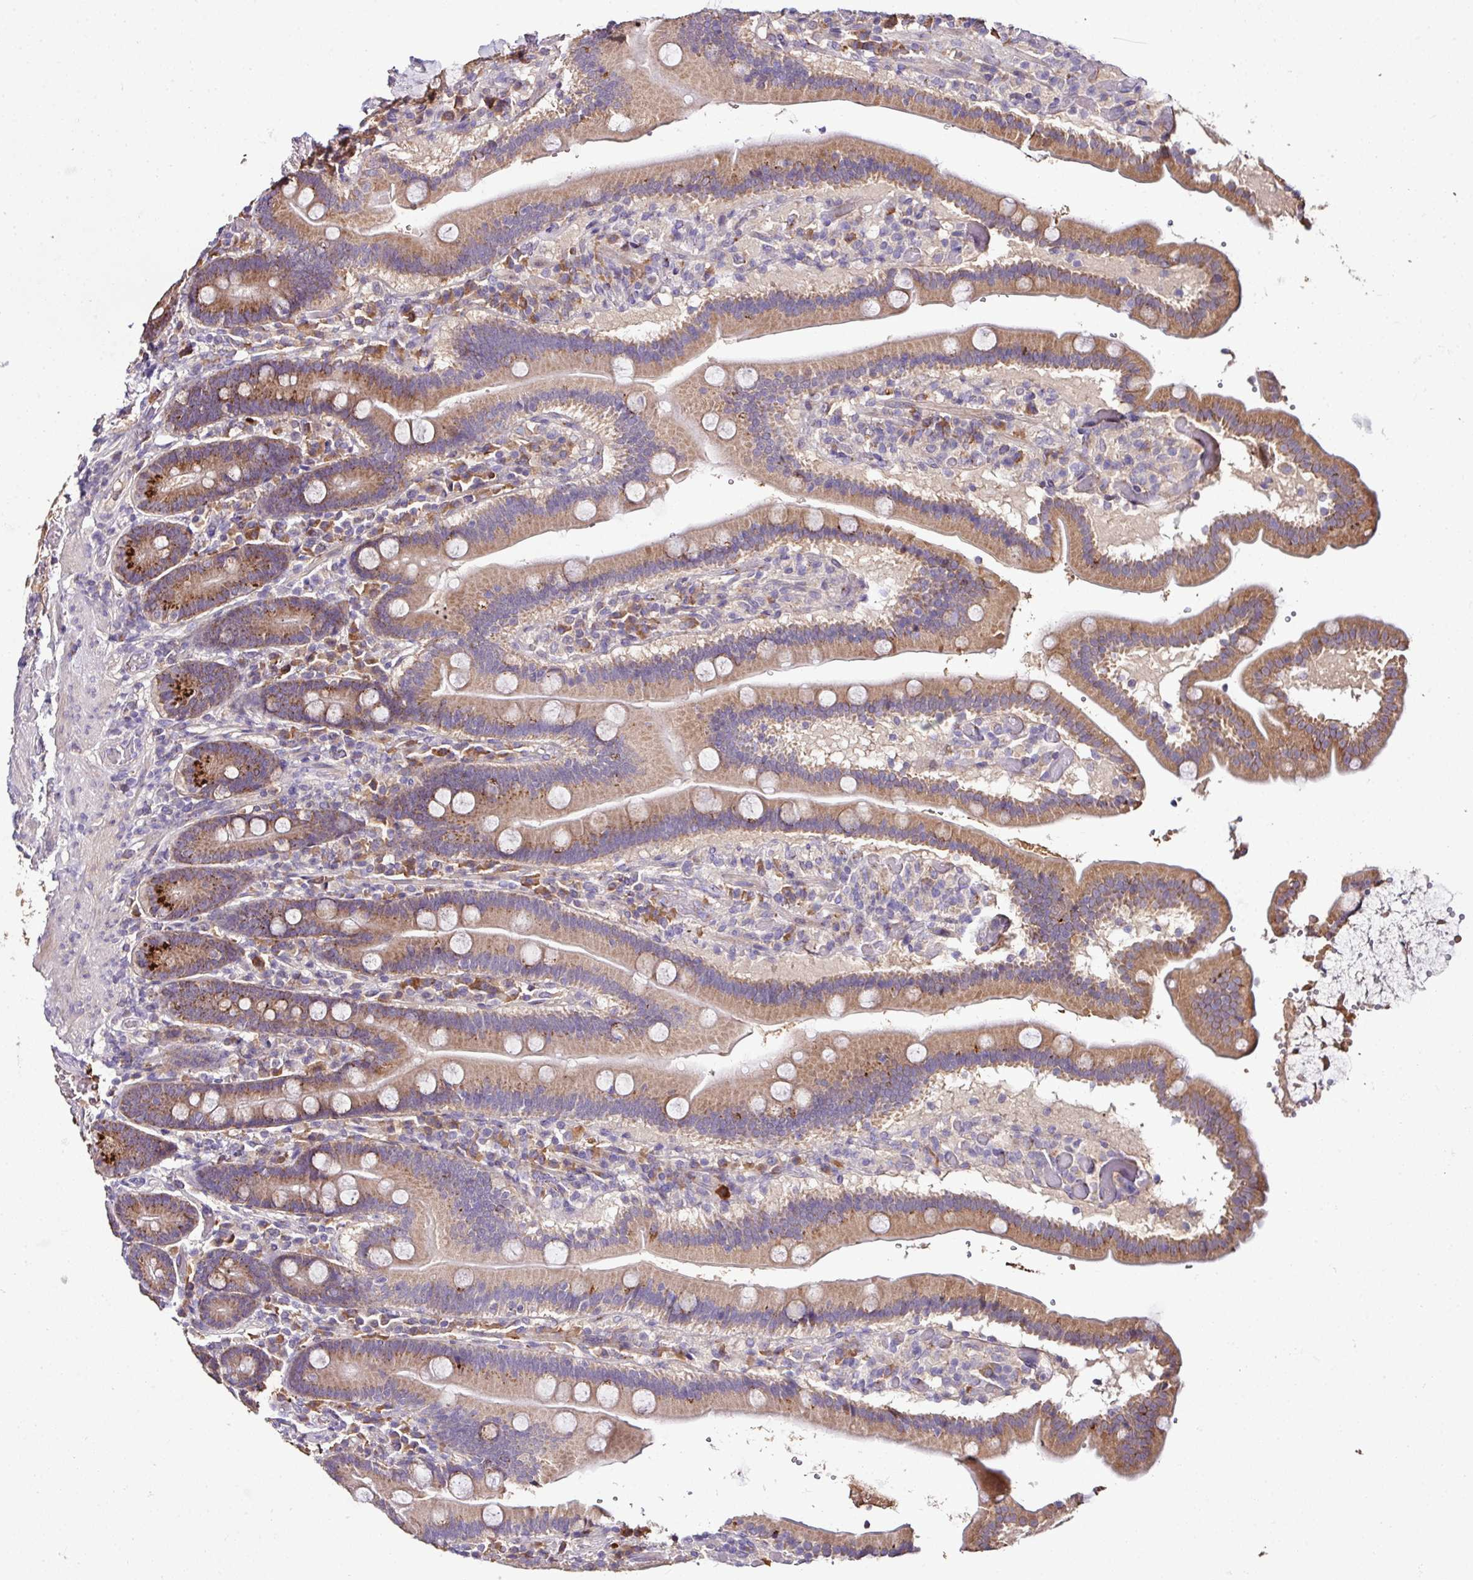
{"staining": {"intensity": "moderate", "quantity": ">75%", "location": "cytoplasmic/membranous"}, "tissue": "duodenum", "cell_type": "Glandular cells", "image_type": "normal", "snomed": [{"axis": "morphology", "description": "Normal tissue, NOS"}, {"axis": "topography", "description": "Duodenum"}], "caption": "A high-resolution image shows immunohistochemistry (IHC) staining of normal duodenum, which reveals moderate cytoplasmic/membranous positivity in about >75% of glandular cells.", "gene": "CPD", "patient": {"sex": "female", "age": 62}}